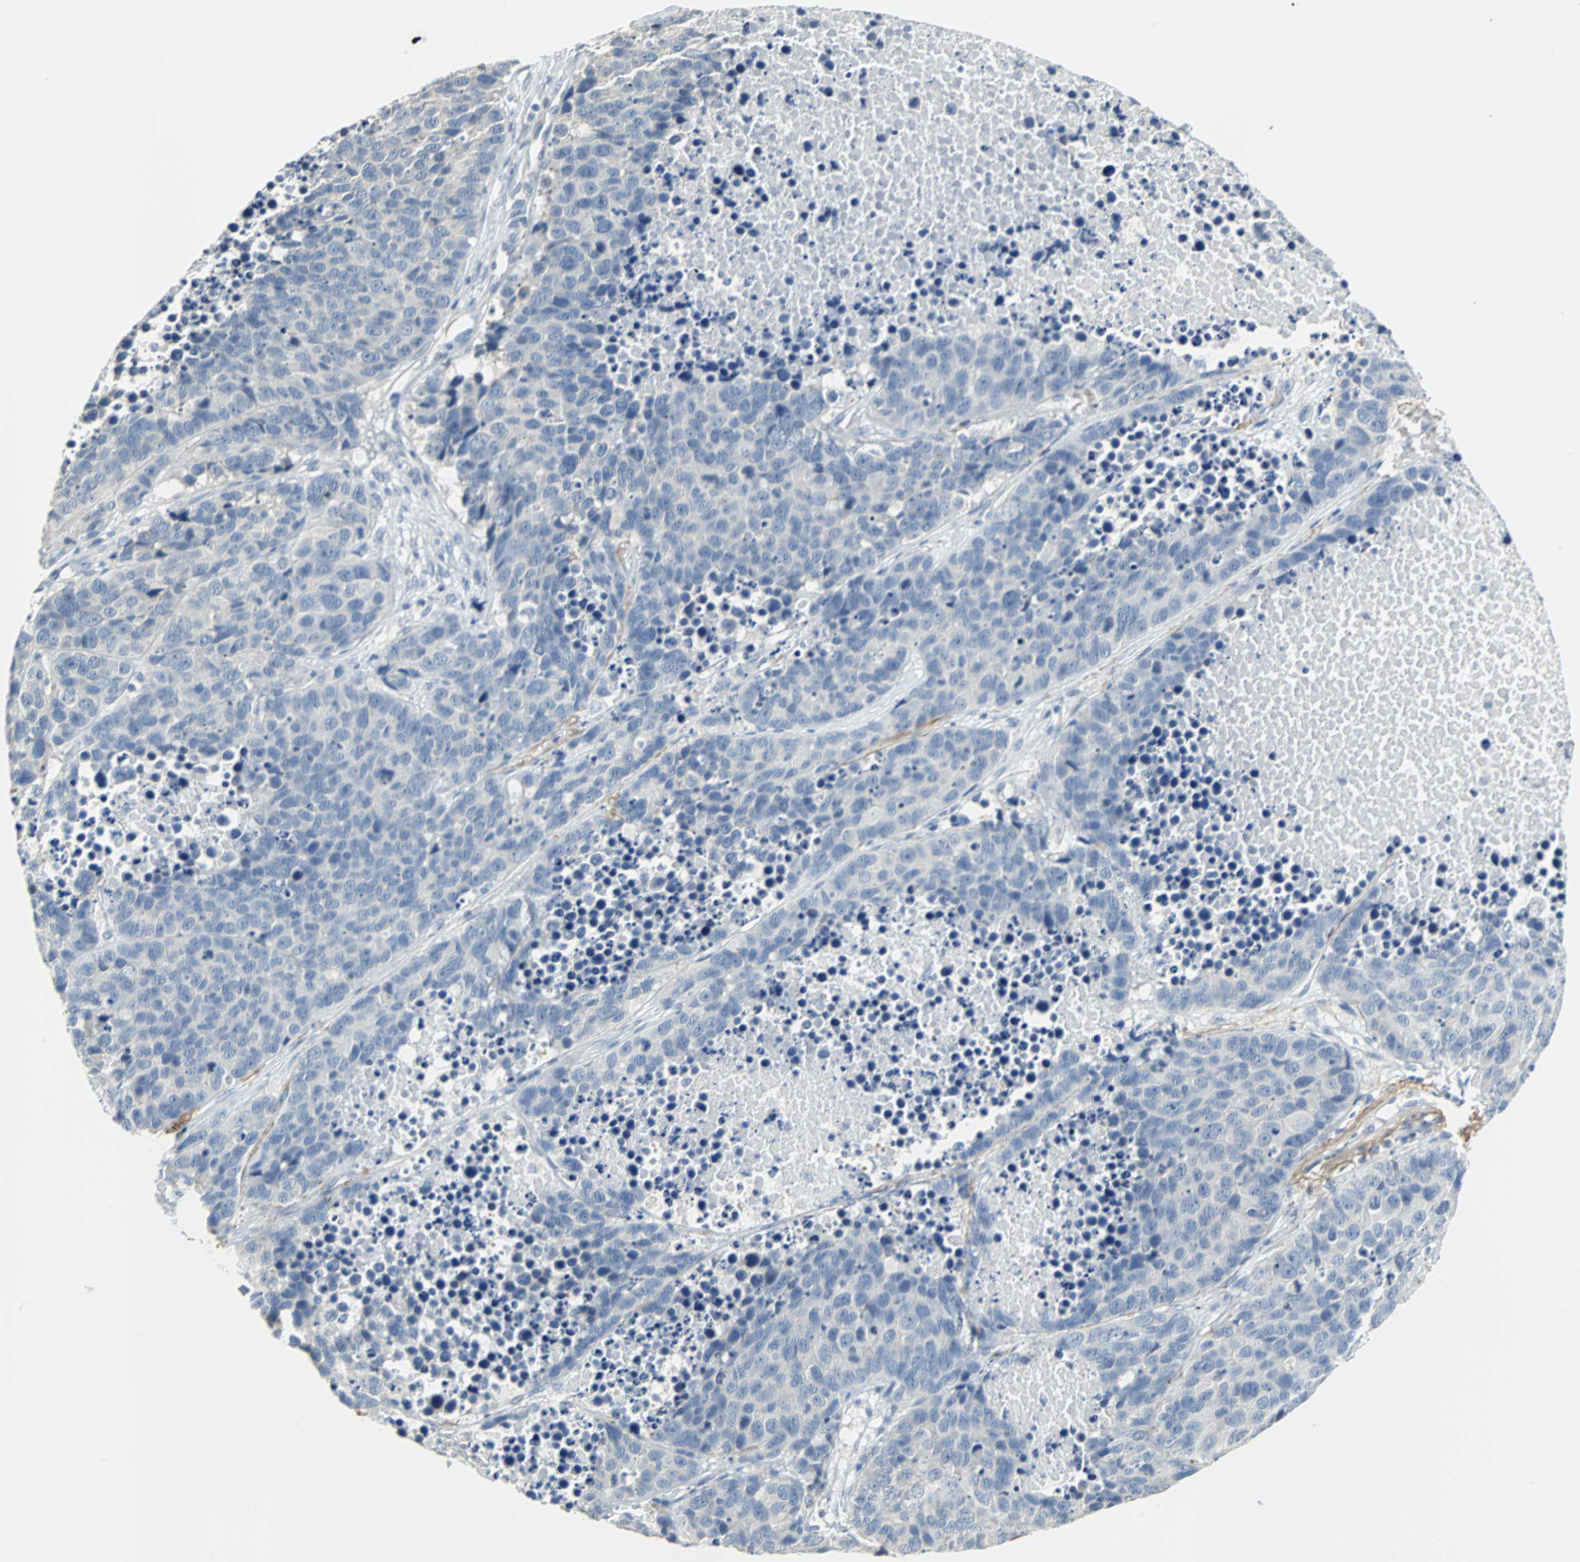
{"staining": {"intensity": "negative", "quantity": "none", "location": "none"}, "tissue": "carcinoid", "cell_type": "Tumor cells", "image_type": "cancer", "snomed": [{"axis": "morphology", "description": "Carcinoid, malignant, NOS"}, {"axis": "topography", "description": "Lung"}], "caption": "IHC micrograph of neoplastic tissue: malignant carcinoid stained with DAB (3,3'-diaminobenzidine) demonstrates no significant protein expression in tumor cells.", "gene": "MUC7", "patient": {"sex": "male", "age": 60}}